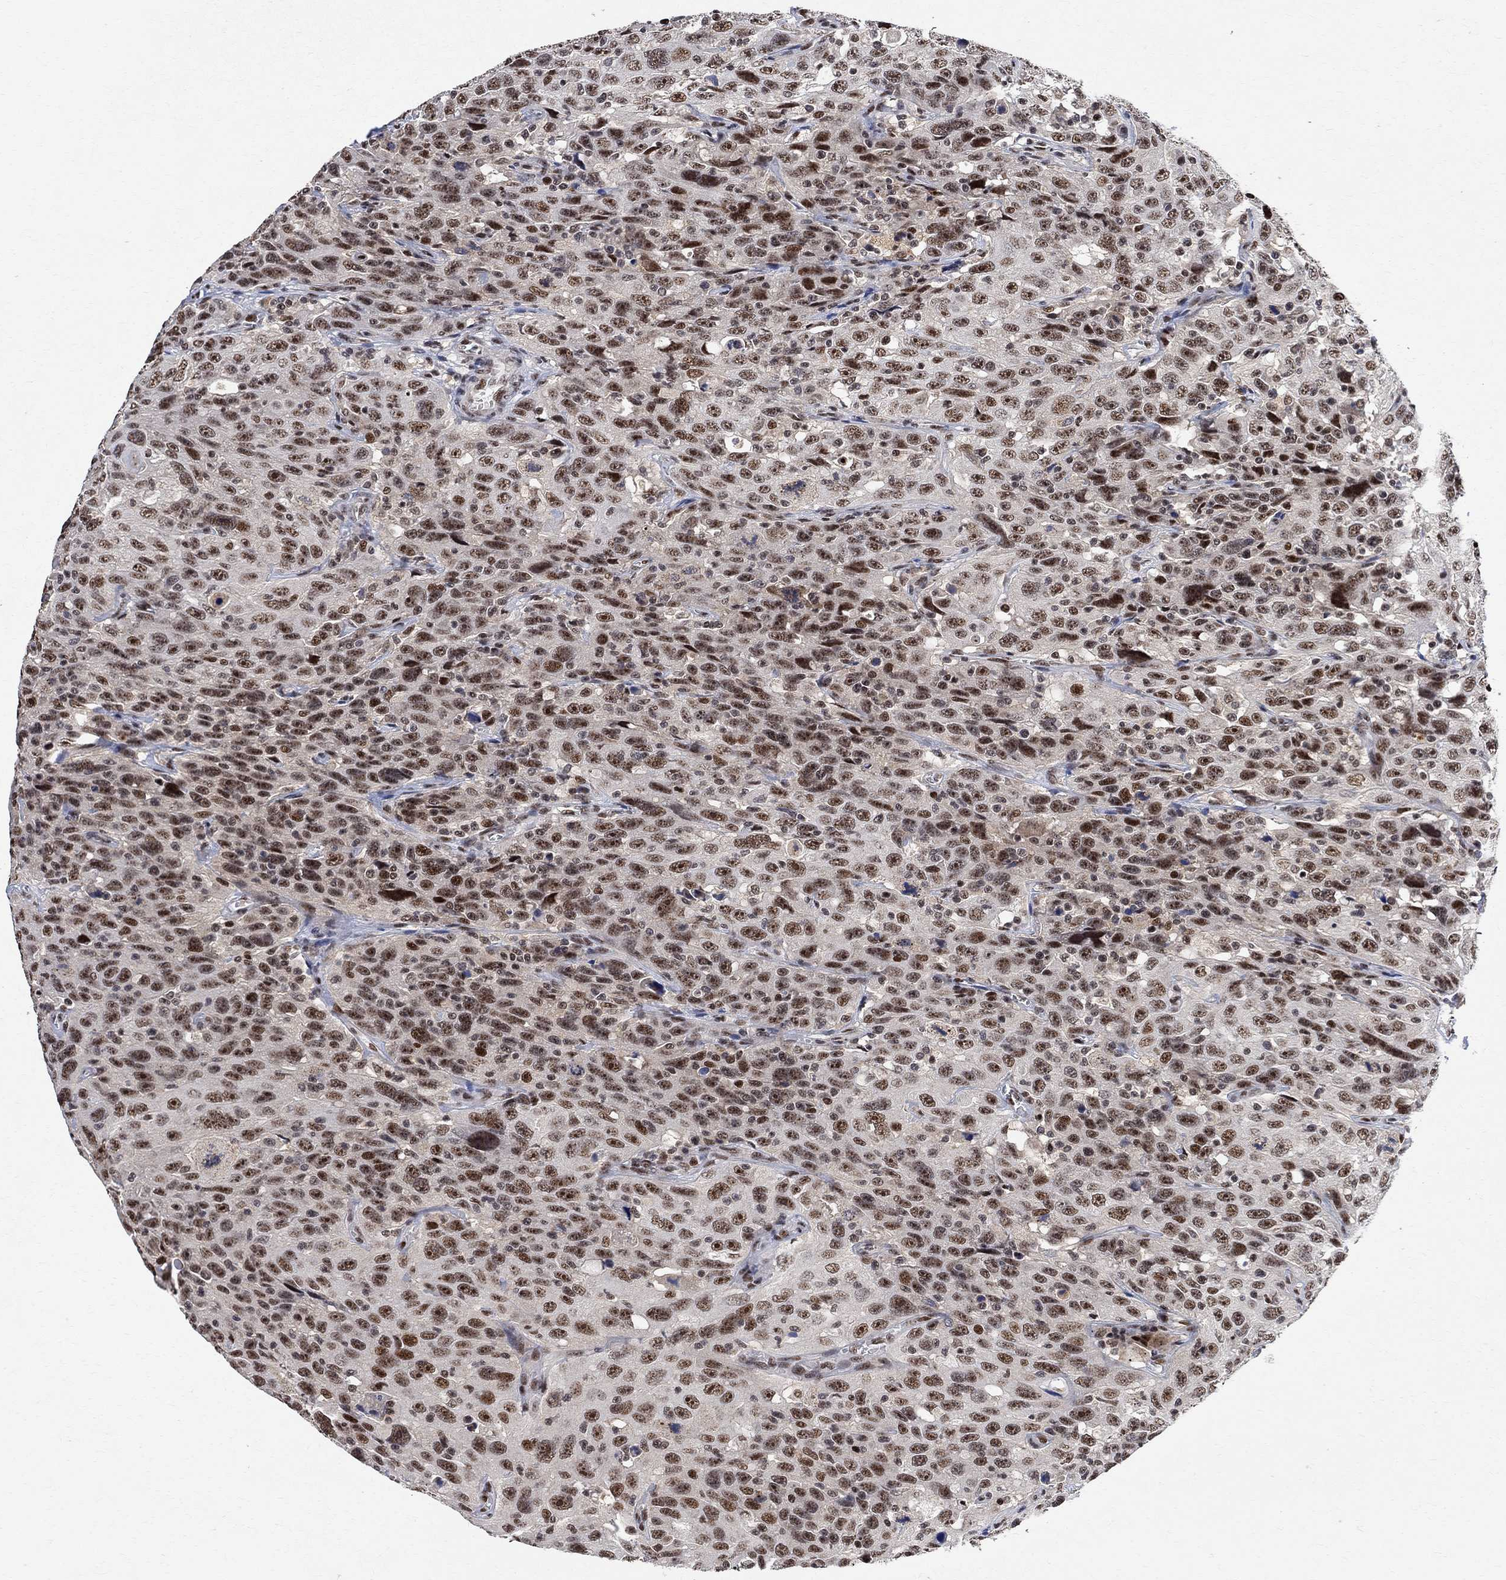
{"staining": {"intensity": "moderate", "quantity": ">75%", "location": "nuclear"}, "tissue": "urothelial cancer", "cell_type": "Tumor cells", "image_type": "cancer", "snomed": [{"axis": "morphology", "description": "Urothelial carcinoma, NOS"}, {"axis": "morphology", "description": "Urothelial carcinoma, High grade"}, {"axis": "topography", "description": "Urinary bladder"}], "caption": "Transitional cell carcinoma stained with a protein marker shows moderate staining in tumor cells.", "gene": "E4F1", "patient": {"sex": "female", "age": 73}}